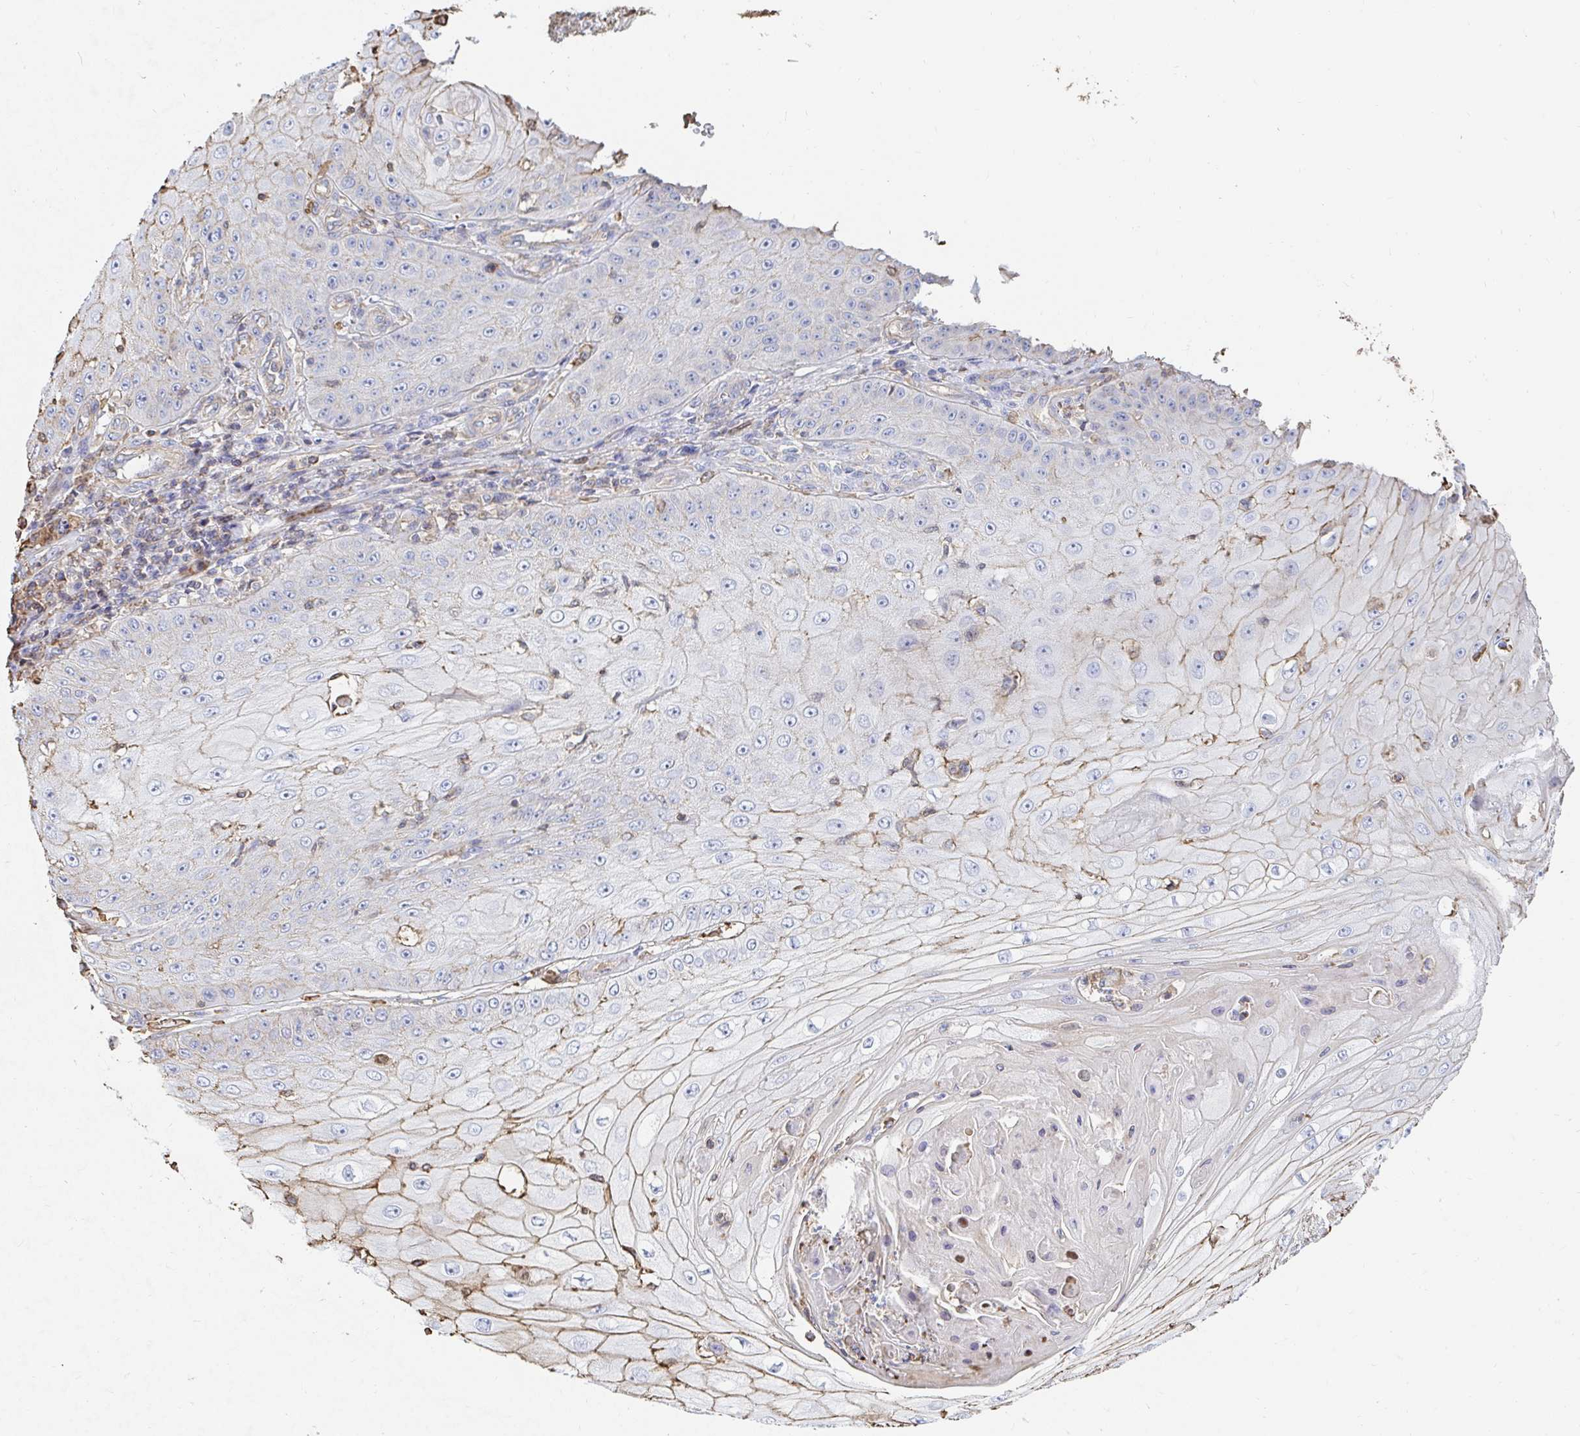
{"staining": {"intensity": "weak", "quantity": "<25%", "location": "cytoplasmic/membranous"}, "tissue": "skin cancer", "cell_type": "Tumor cells", "image_type": "cancer", "snomed": [{"axis": "morphology", "description": "Squamous cell carcinoma, NOS"}, {"axis": "topography", "description": "Skin"}], "caption": "Human squamous cell carcinoma (skin) stained for a protein using IHC demonstrates no positivity in tumor cells.", "gene": "PTPN14", "patient": {"sex": "male", "age": 70}}